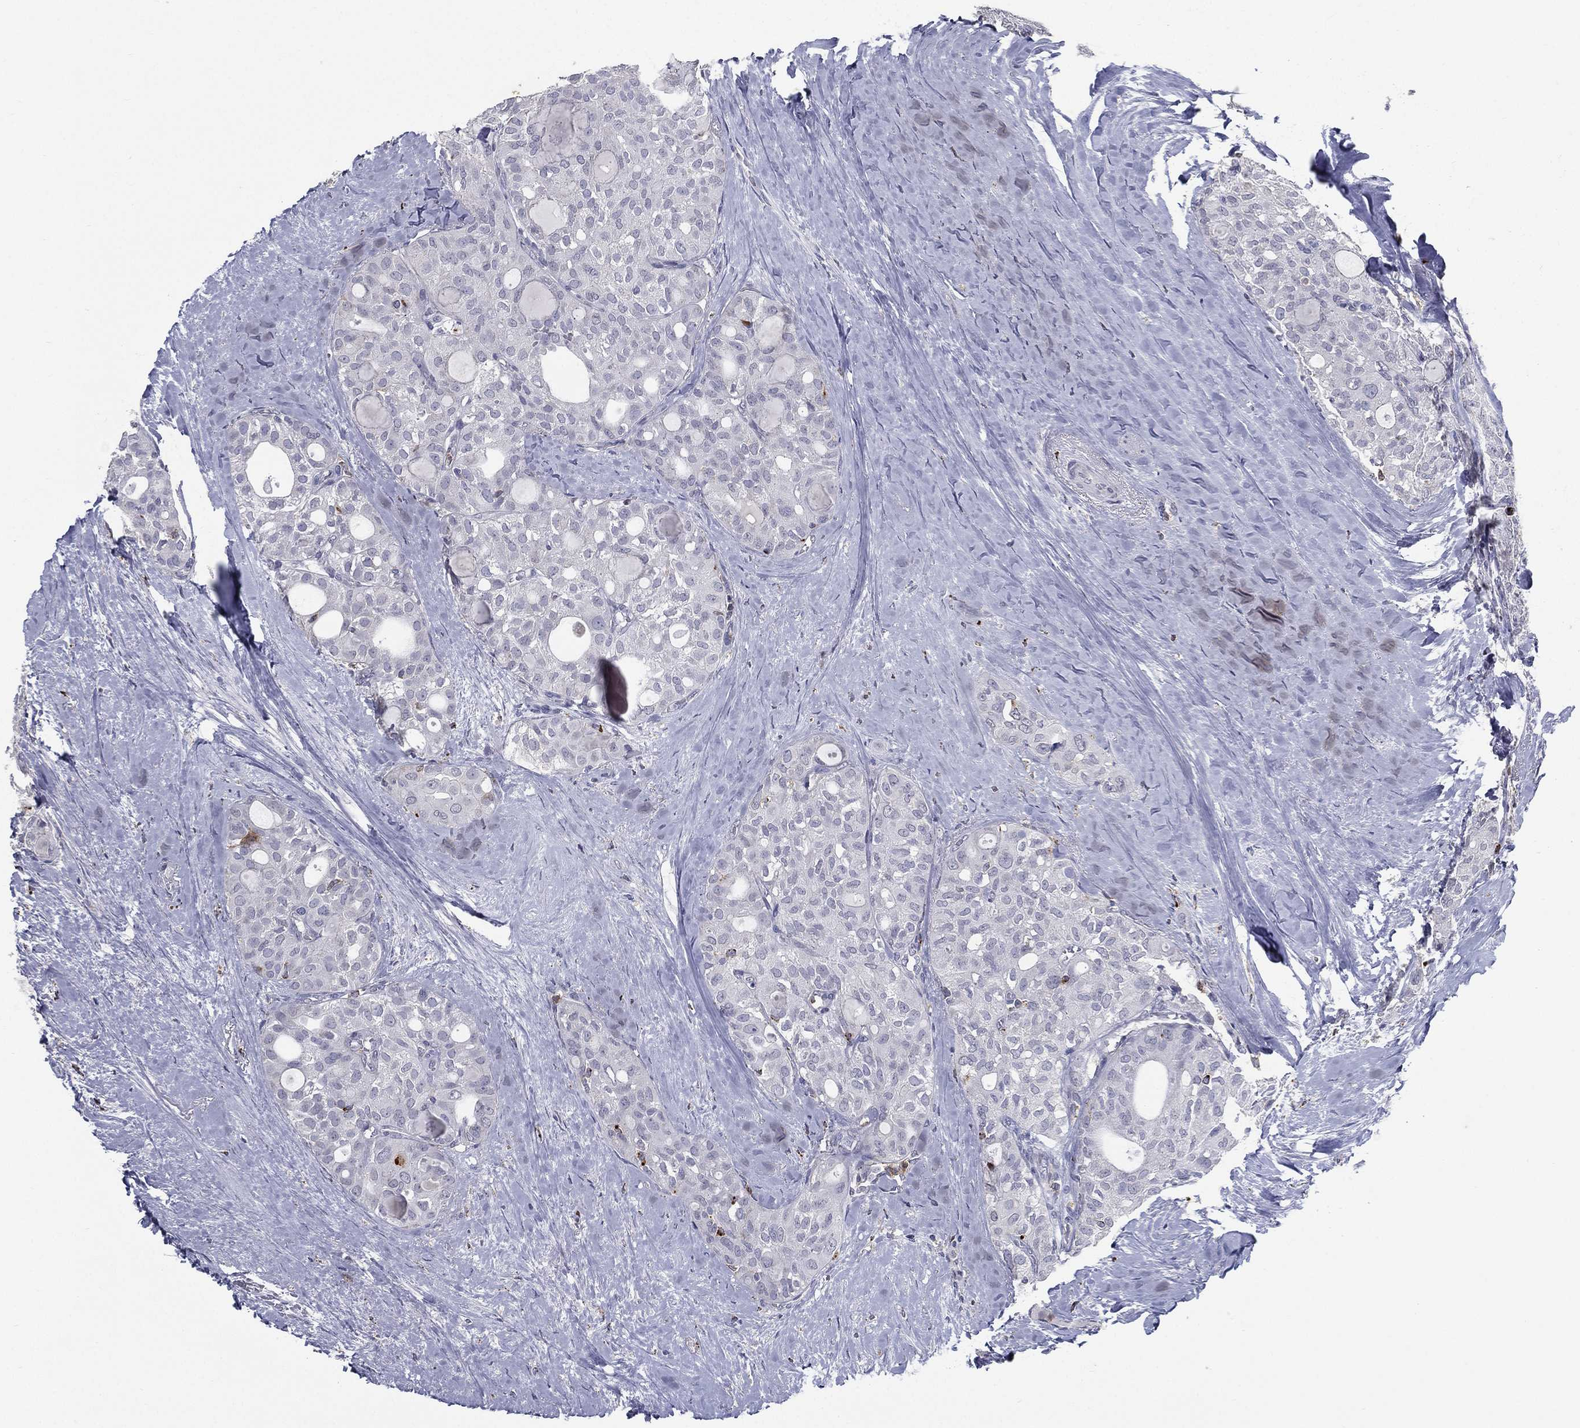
{"staining": {"intensity": "negative", "quantity": "none", "location": "none"}, "tissue": "thyroid cancer", "cell_type": "Tumor cells", "image_type": "cancer", "snomed": [{"axis": "morphology", "description": "Follicular adenoma carcinoma, NOS"}, {"axis": "topography", "description": "Thyroid gland"}], "caption": "Immunohistochemical staining of human follicular adenoma carcinoma (thyroid) shows no significant staining in tumor cells.", "gene": "EVI2B", "patient": {"sex": "male", "age": 75}}